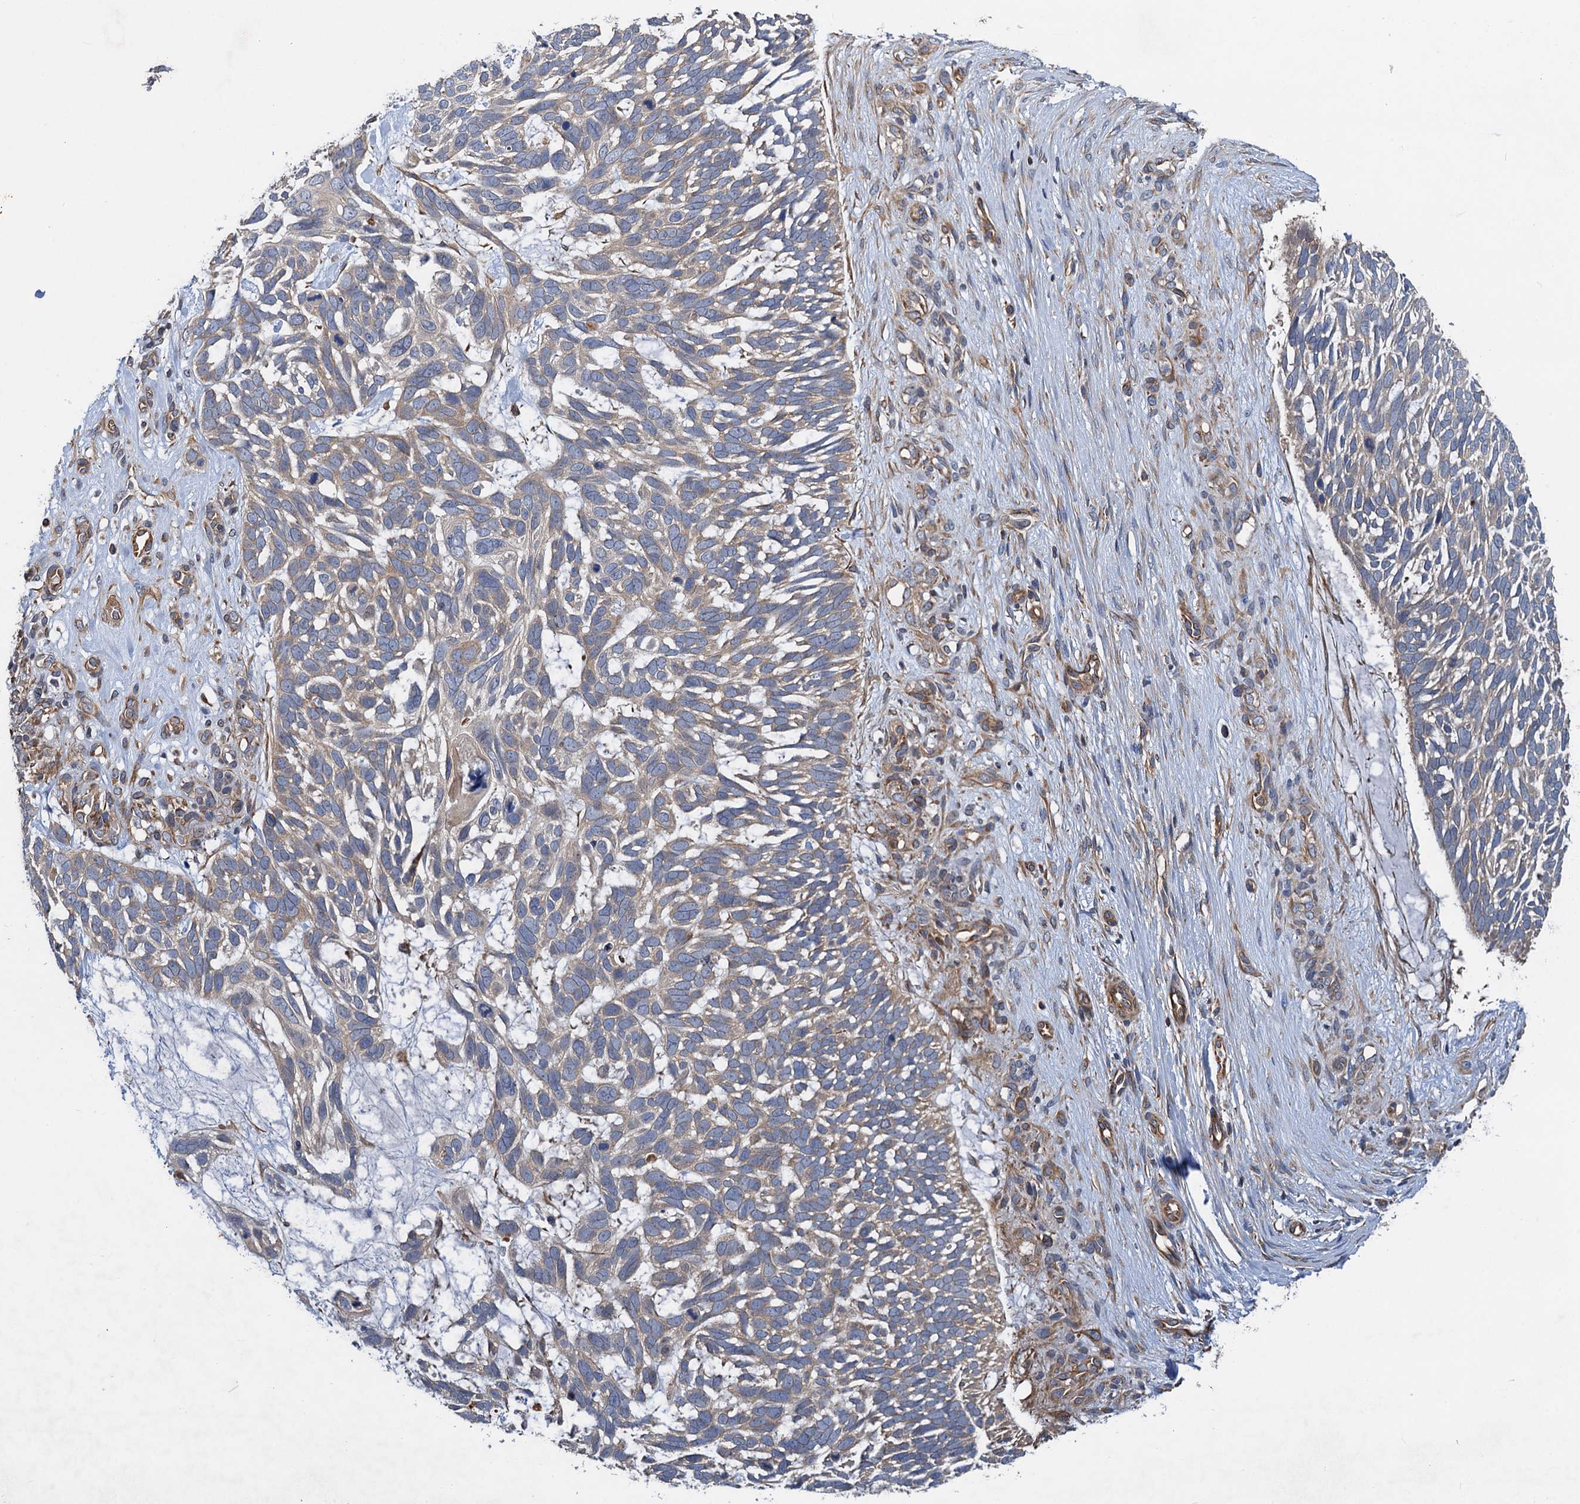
{"staining": {"intensity": "weak", "quantity": "<25%", "location": "cytoplasmic/membranous"}, "tissue": "skin cancer", "cell_type": "Tumor cells", "image_type": "cancer", "snomed": [{"axis": "morphology", "description": "Basal cell carcinoma"}, {"axis": "topography", "description": "Skin"}], "caption": "Skin cancer was stained to show a protein in brown. There is no significant expression in tumor cells.", "gene": "PJA2", "patient": {"sex": "male", "age": 88}}